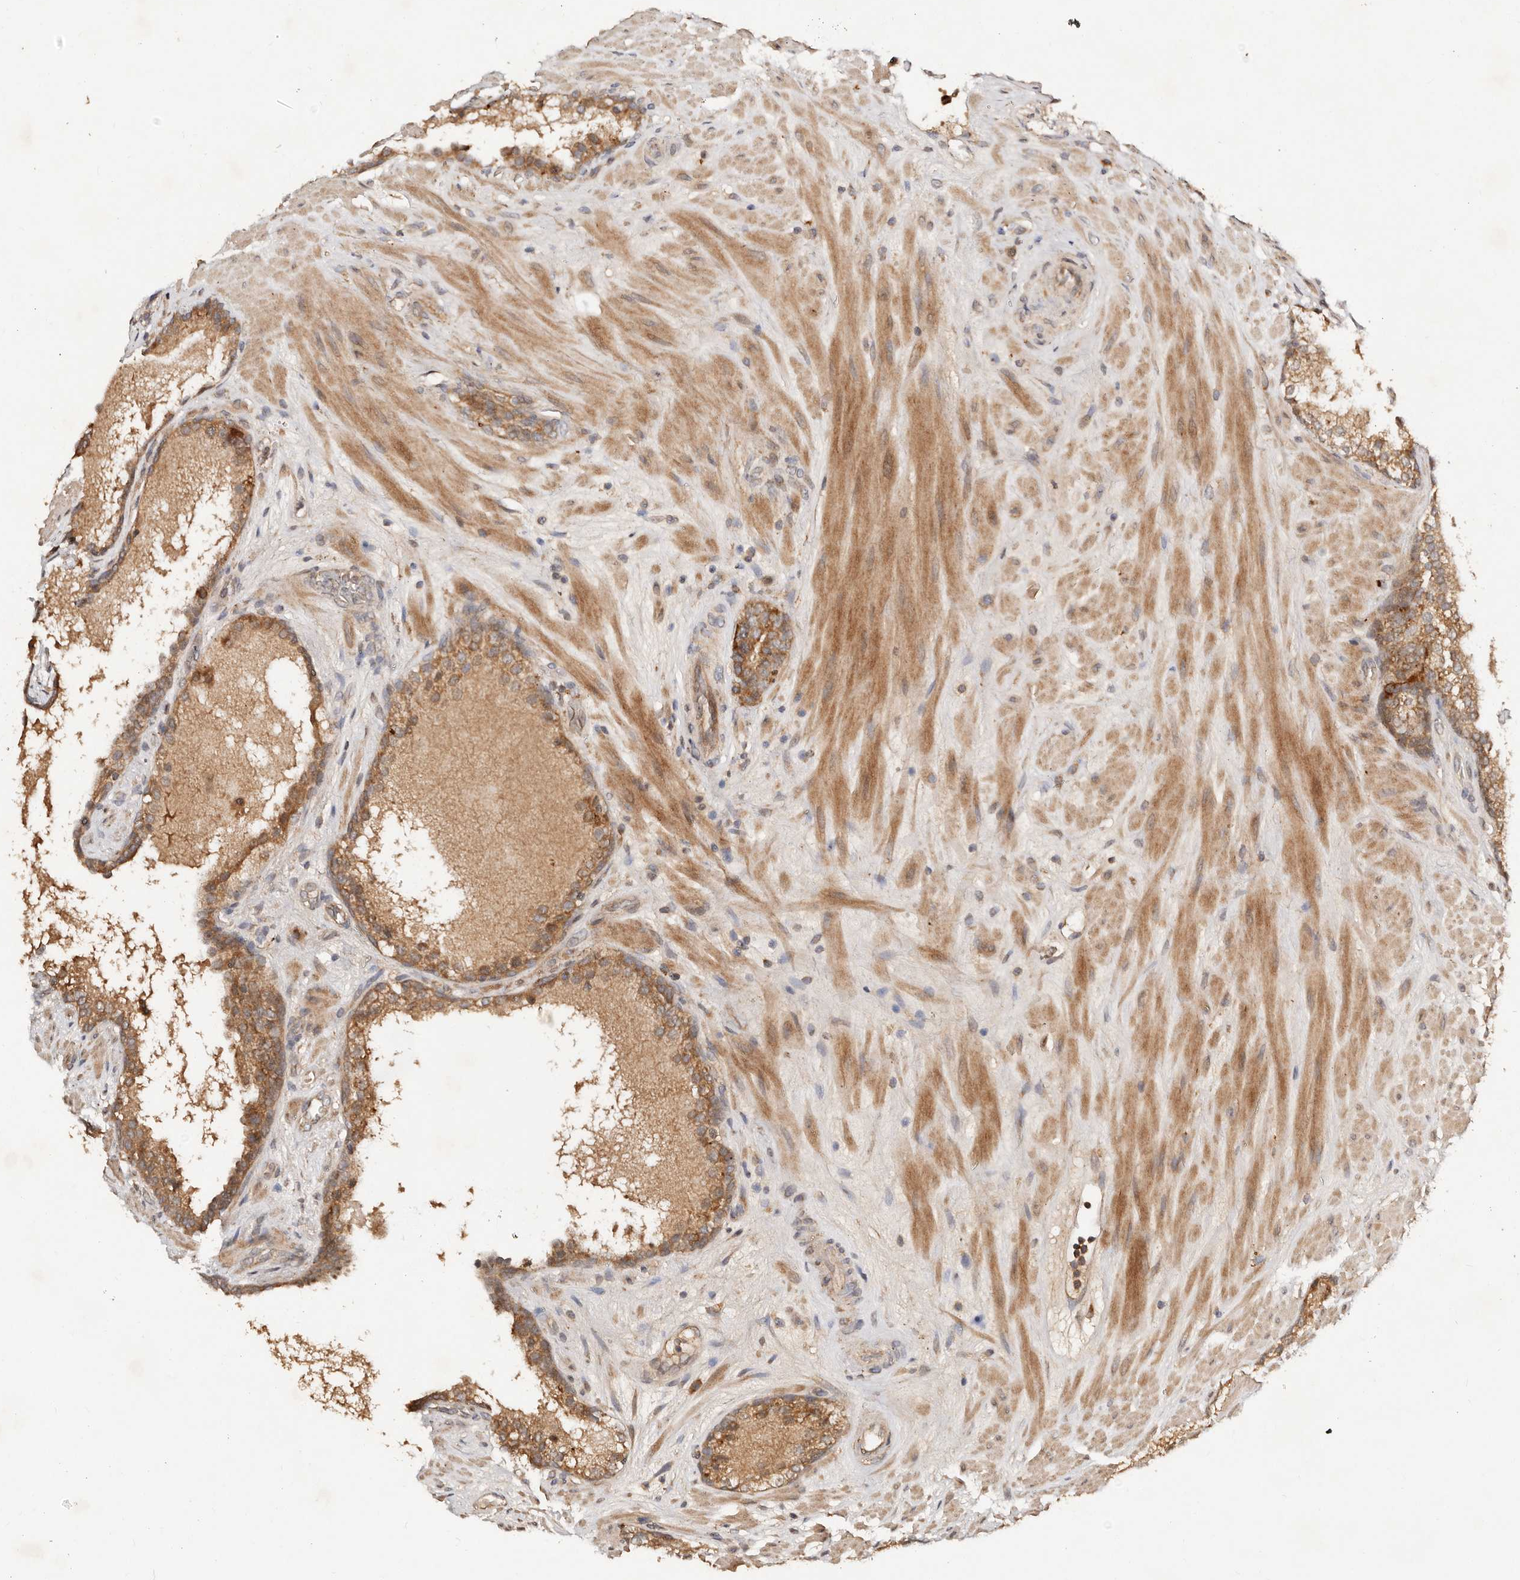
{"staining": {"intensity": "moderate", "quantity": ">75%", "location": "cytoplasmic/membranous"}, "tissue": "prostate cancer", "cell_type": "Tumor cells", "image_type": "cancer", "snomed": [{"axis": "morphology", "description": "Adenocarcinoma, High grade"}, {"axis": "topography", "description": "Prostate"}], "caption": "This is an image of immunohistochemistry staining of prostate cancer, which shows moderate staining in the cytoplasmic/membranous of tumor cells.", "gene": "DENND11", "patient": {"sex": "male", "age": 56}}